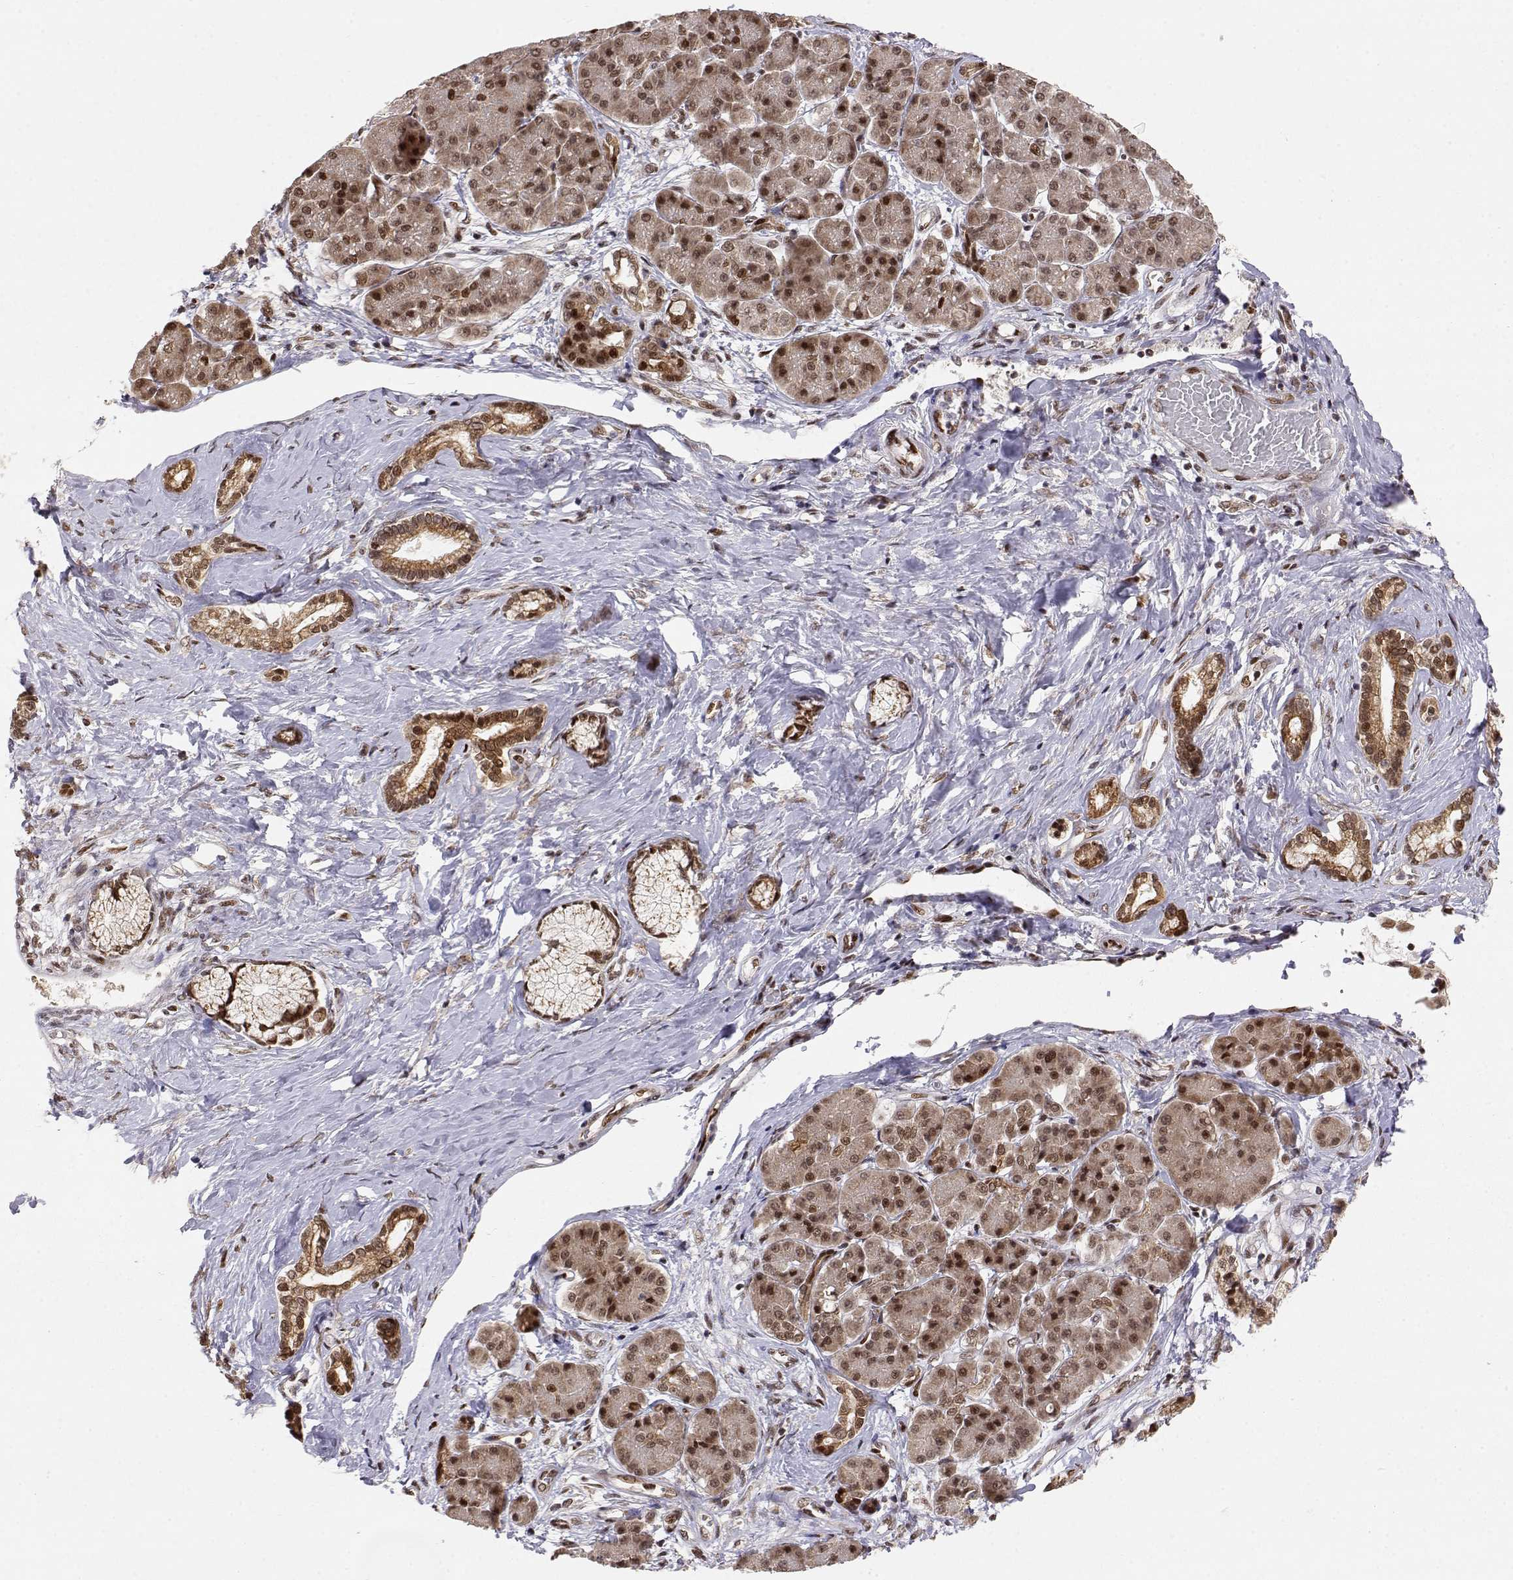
{"staining": {"intensity": "strong", "quantity": ">75%", "location": "cytoplasmic/membranous,nuclear"}, "tissue": "pancreatic cancer", "cell_type": "Tumor cells", "image_type": "cancer", "snomed": [{"axis": "morphology", "description": "Adenocarcinoma, NOS"}, {"axis": "topography", "description": "Pancreas"}], "caption": "Tumor cells display strong cytoplasmic/membranous and nuclear expression in approximately >75% of cells in pancreatic cancer (adenocarcinoma).", "gene": "BRCA1", "patient": {"sex": "female", "age": 73}}